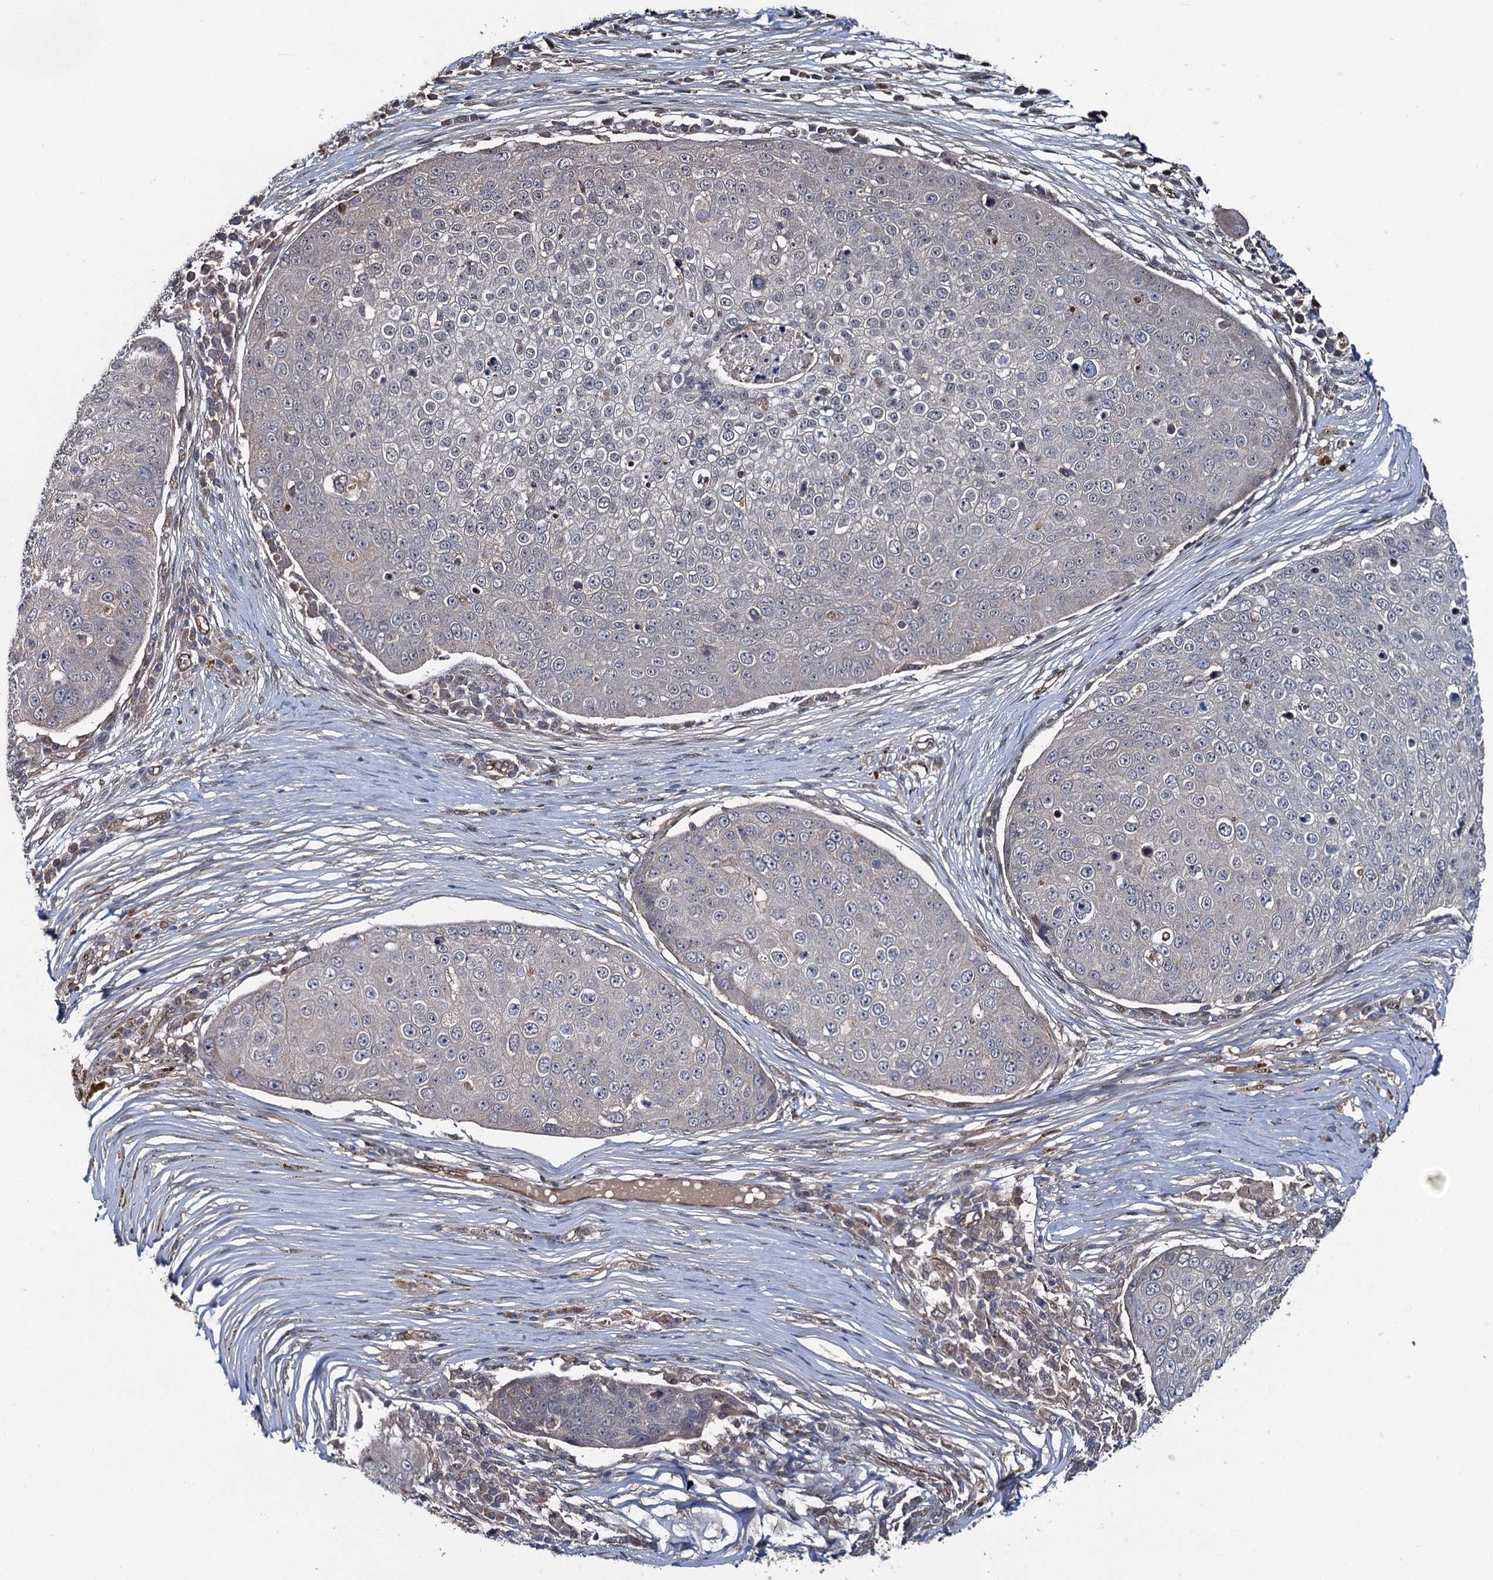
{"staining": {"intensity": "negative", "quantity": "none", "location": "none"}, "tissue": "skin cancer", "cell_type": "Tumor cells", "image_type": "cancer", "snomed": [{"axis": "morphology", "description": "Squamous cell carcinoma, NOS"}, {"axis": "topography", "description": "Skin"}], "caption": "This histopathology image is of skin squamous cell carcinoma stained with immunohistochemistry (IHC) to label a protein in brown with the nuclei are counter-stained blue. There is no staining in tumor cells. Nuclei are stained in blue.", "gene": "EVX2", "patient": {"sex": "male", "age": 71}}